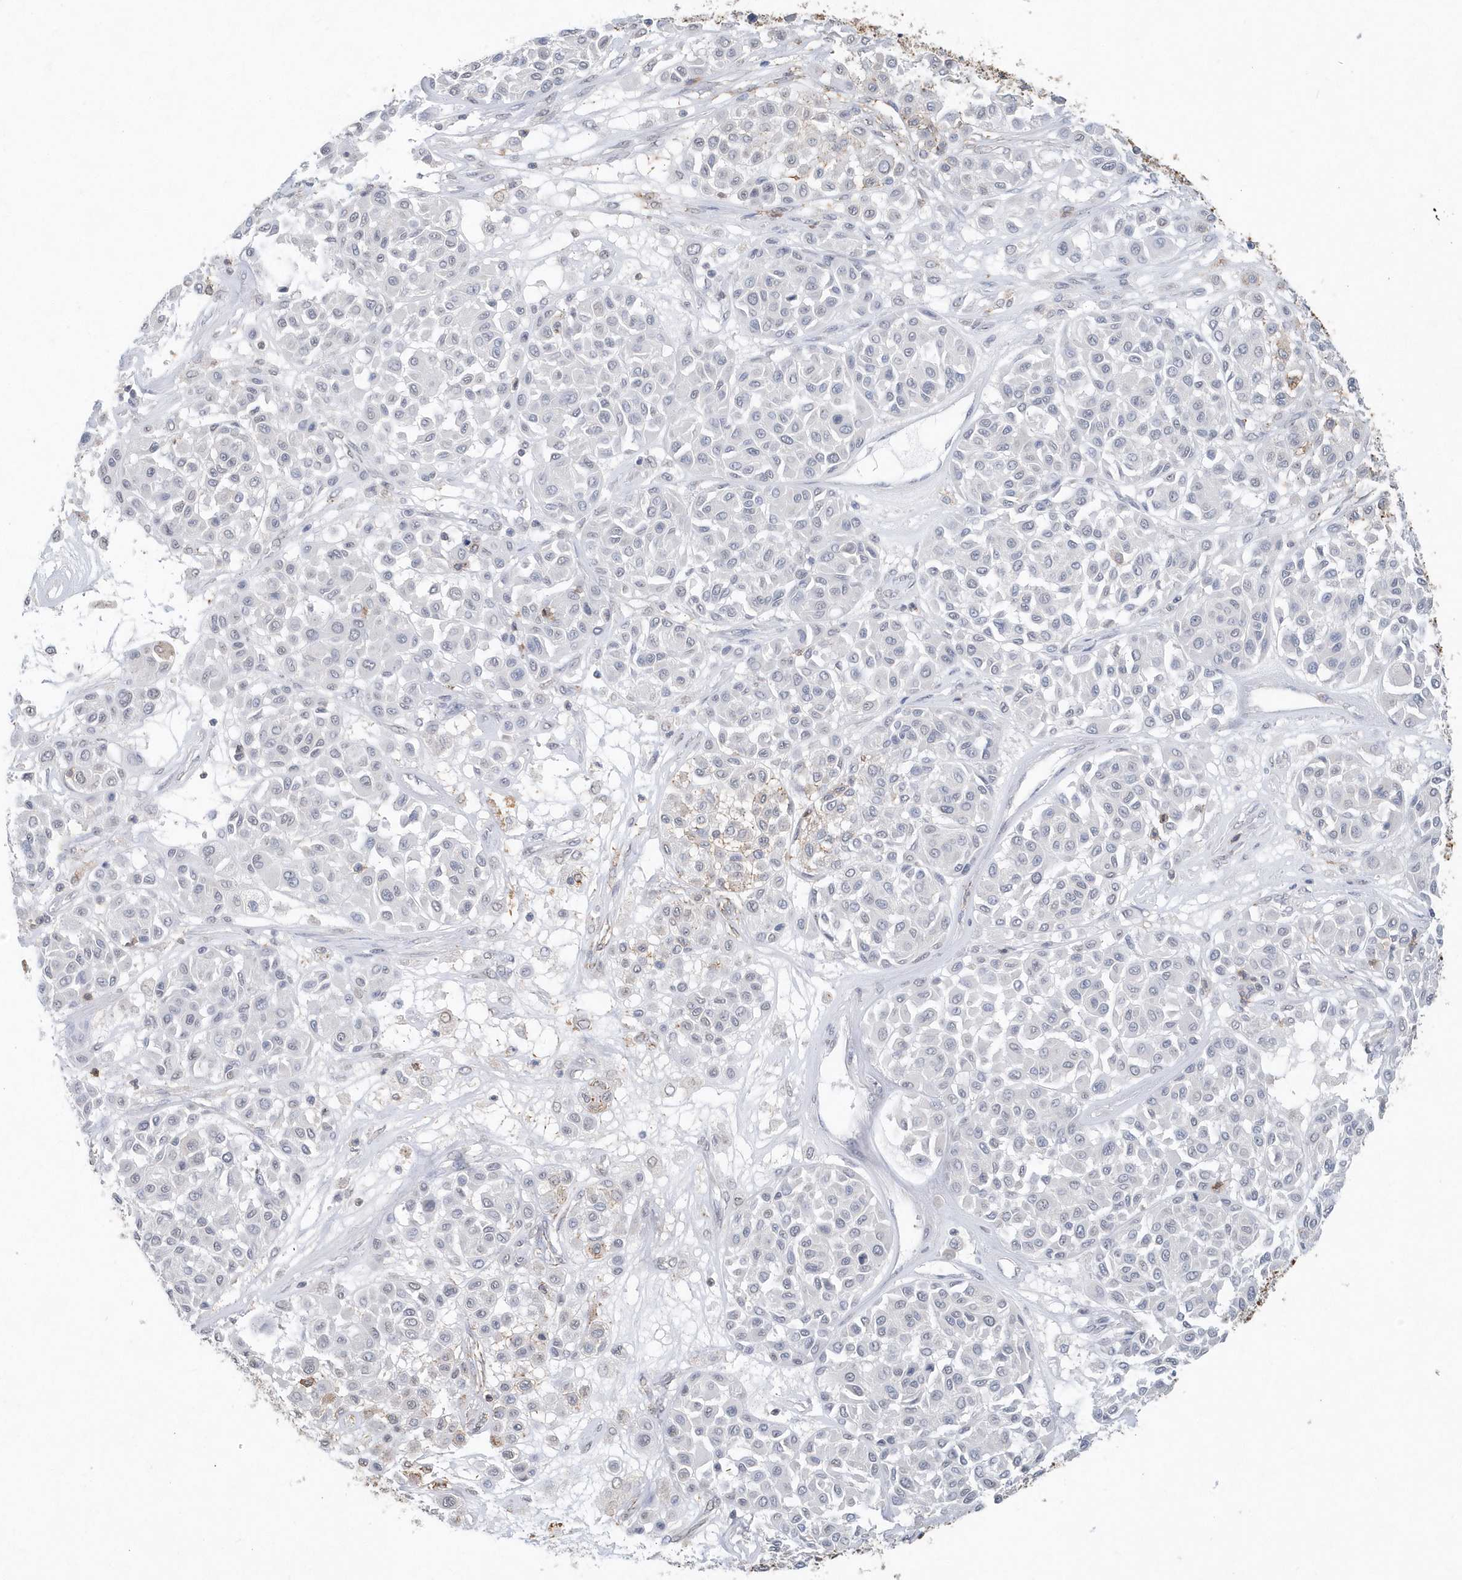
{"staining": {"intensity": "negative", "quantity": "none", "location": "none"}, "tissue": "melanoma", "cell_type": "Tumor cells", "image_type": "cancer", "snomed": [{"axis": "morphology", "description": "Malignant melanoma, Metastatic site"}, {"axis": "topography", "description": "Soft tissue"}], "caption": "IHC micrograph of neoplastic tissue: human melanoma stained with DAB (3,3'-diaminobenzidine) exhibits no significant protein staining in tumor cells.", "gene": "PDCD1", "patient": {"sex": "male", "age": 41}}